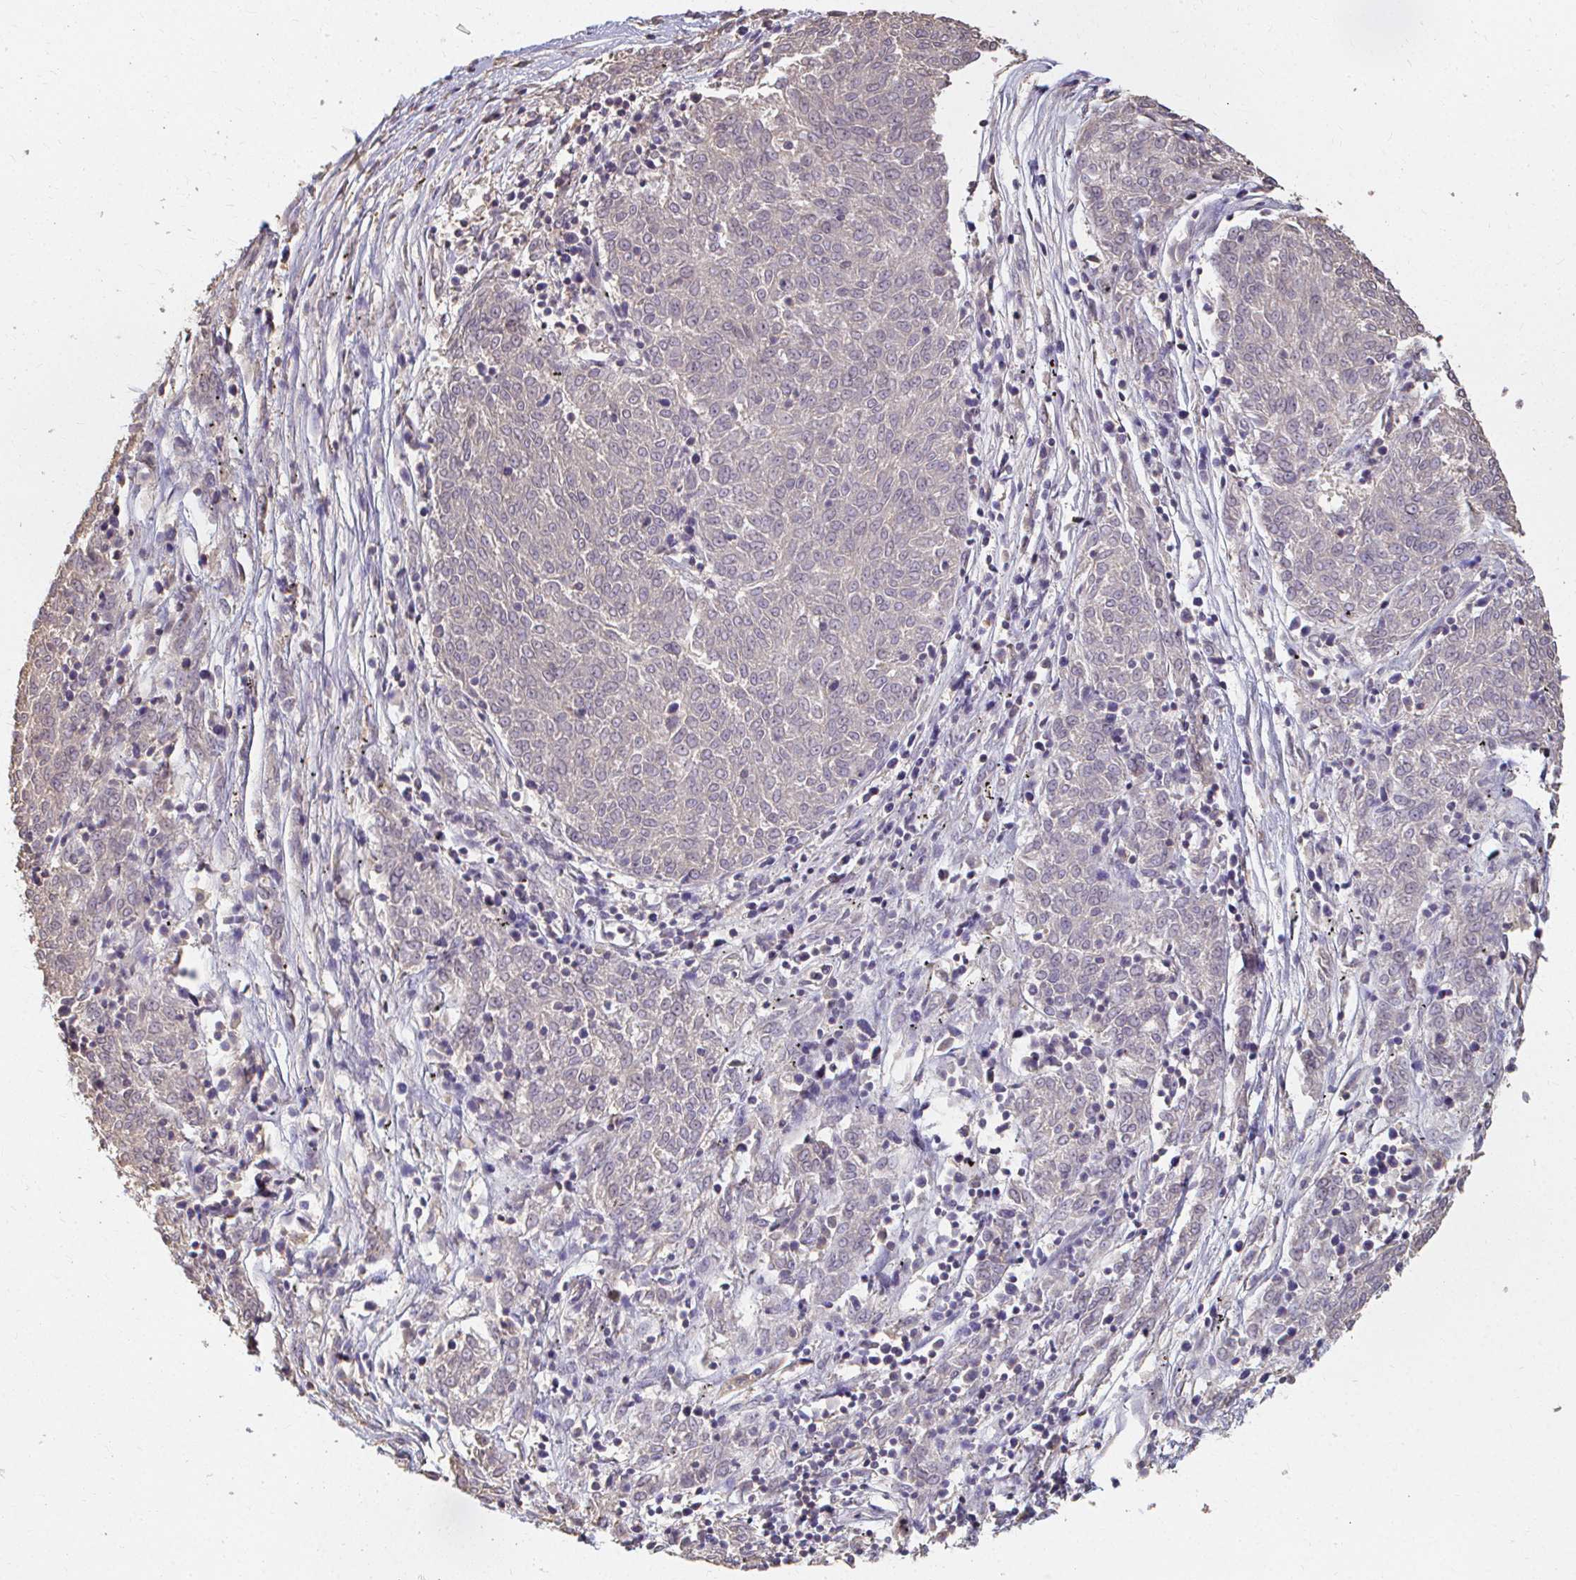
{"staining": {"intensity": "negative", "quantity": "none", "location": "none"}, "tissue": "melanoma", "cell_type": "Tumor cells", "image_type": "cancer", "snomed": [{"axis": "morphology", "description": "Malignant melanoma, NOS"}, {"axis": "topography", "description": "Skin"}], "caption": "High magnification brightfield microscopy of malignant melanoma stained with DAB (3,3'-diaminobenzidine) (brown) and counterstained with hematoxylin (blue): tumor cells show no significant expression. (Brightfield microscopy of DAB (3,3'-diaminobenzidine) IHC at high magnification).", "gene": "LOXL4", "patient": {"sex": "female", "age": 72}}